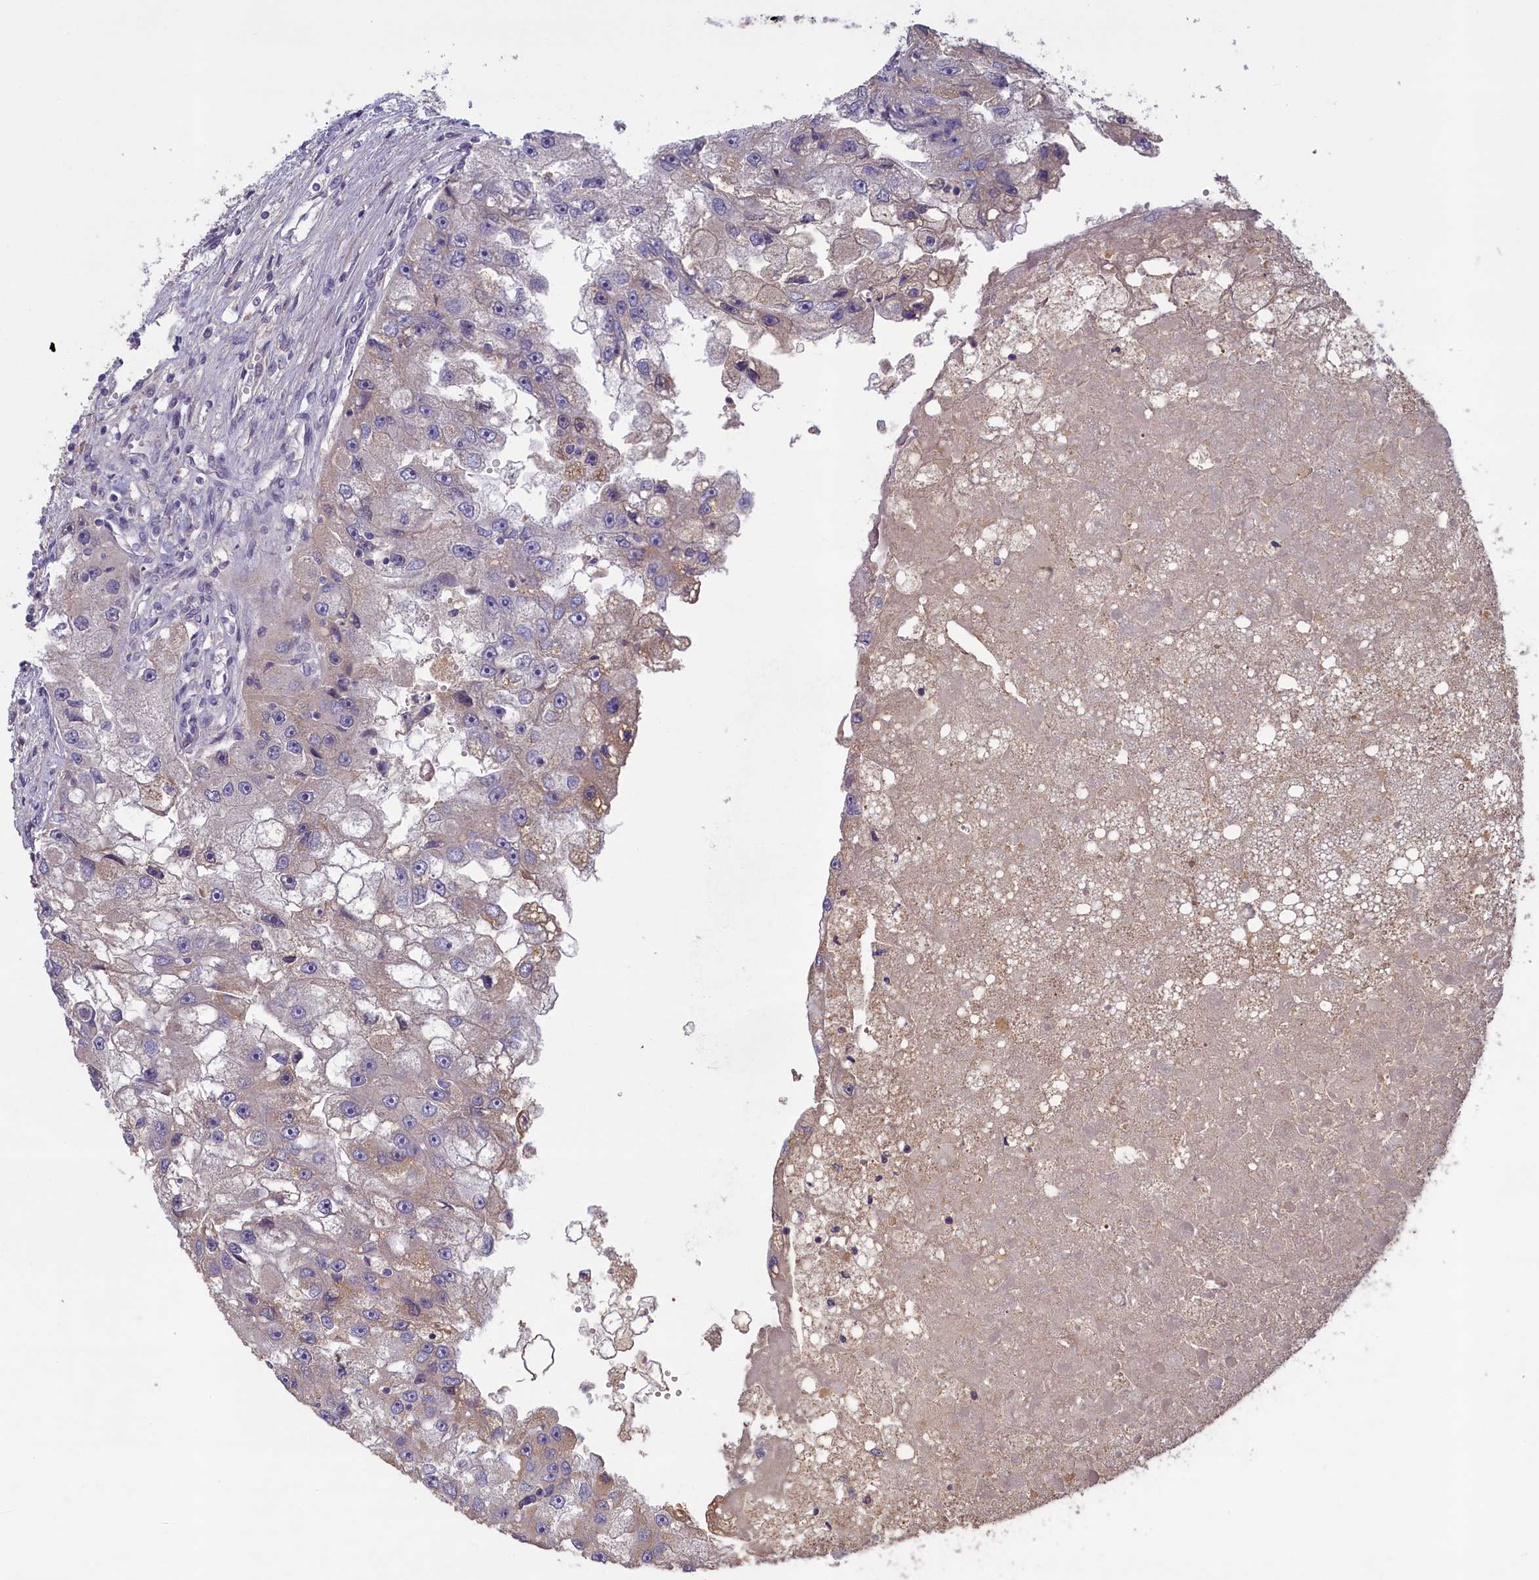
{"staining": {"intensity": "weak", "quantity": "<25%", "location": "cytoplasmic/membranous"}, "tissue": "renal cancer", "cell_type": "Tumor cells", "image_type": "cancer", "snomed": [{"axis": "morphology", "description": "Adenocarcinoma, NOS"}, {"axis": "topography", "description": "Kidney"}], "caption": "Immunohistochemistry (IHC) histopathology image of neoplastic tissue: human renal cancer (adenocarcinoma) stained with DAB (3,3'-diaminobenzidine) shows no significant protein staining in tumor cells. The staining was performed using DAB (3,3'-diaminobenzidine) to visualize the protein expression in brown, while the nuclei were stained in blue with hematoxylin (Magnification: 20x).", "gene": "ATF7IP2", "patient": {"sex": "male", "age": 63}}